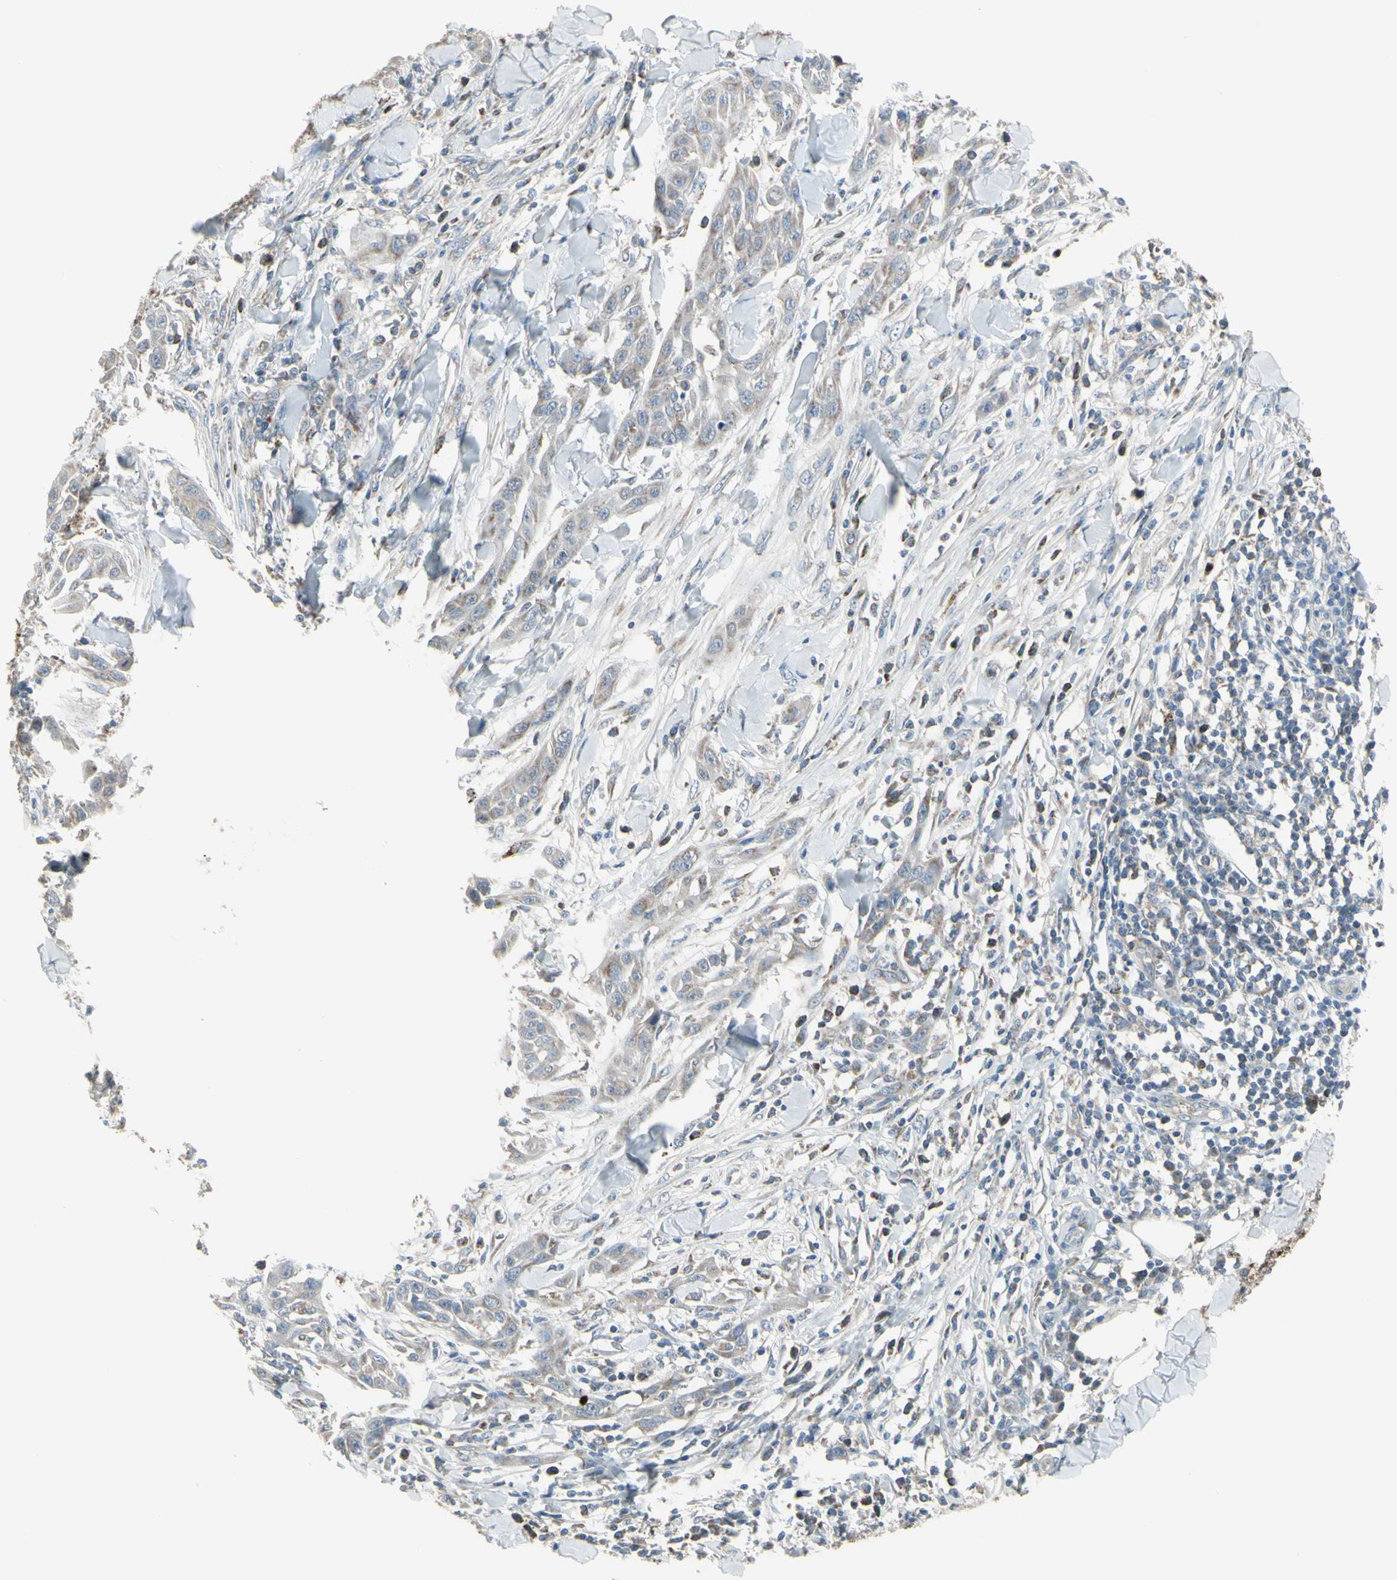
{"staining": {"intensity": "weak", "quantity": "<25%", "location": "cytoplasmic/membranous"}, "tissue": "skin cancer", "cell_type": "Tumor cells", "image_type": "cancer", "snomed": [{"axis": "morphology", "description": "Squamous cell carcinoma, NOS"}, {"axis": "topography", "description": "Skin"}], "caption": "Immunohistochemistry (IHC) micrograph of neoplastic tissue: squamous cell carcinoma (skin) stained with DAB shows no significant protein staining in tumor cells.", "gene": "FAM171B", "patient": {"sex": "male", "age": 24}}